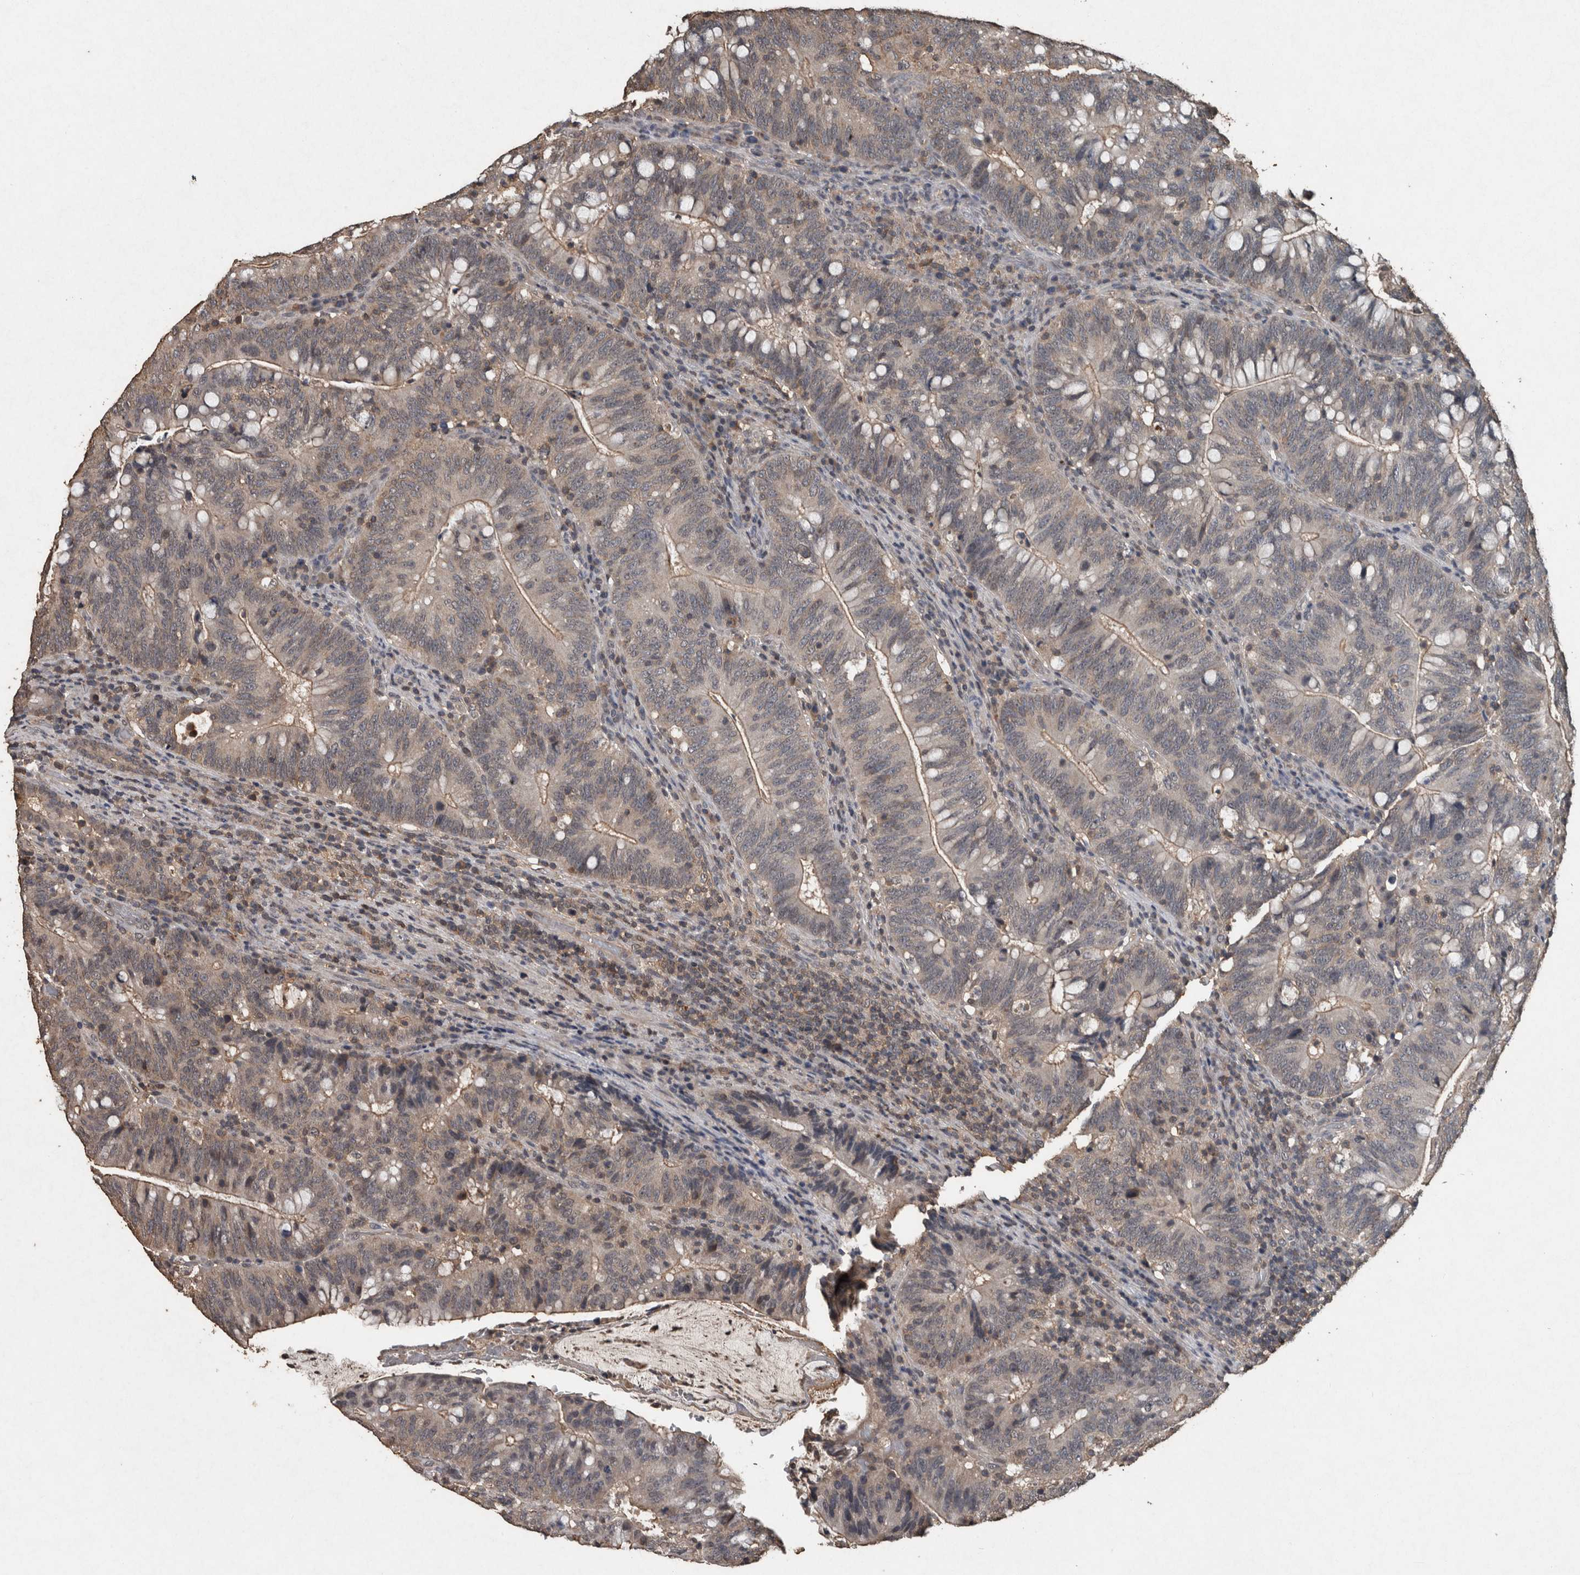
{"staining": {"intensity": "weak", "quantity": "<25%", "location": "cytoplasmic/membranous"}, "tissue": "colorectal cancer", "cell_type": "Tumor cells", "image_type": "cancer", "snomed": [{"axis": "morphology", "description": "Adenocarcinoma, NOS"}, {"axis": "topography", "description": "Colon"}], "caption": "Histopathology image shows no protein positivity in tumor cells of colorectal adenocarcinoma tissue.", "gene": "FGFRL1", "patient": {"sex": "female", "age": 66}}